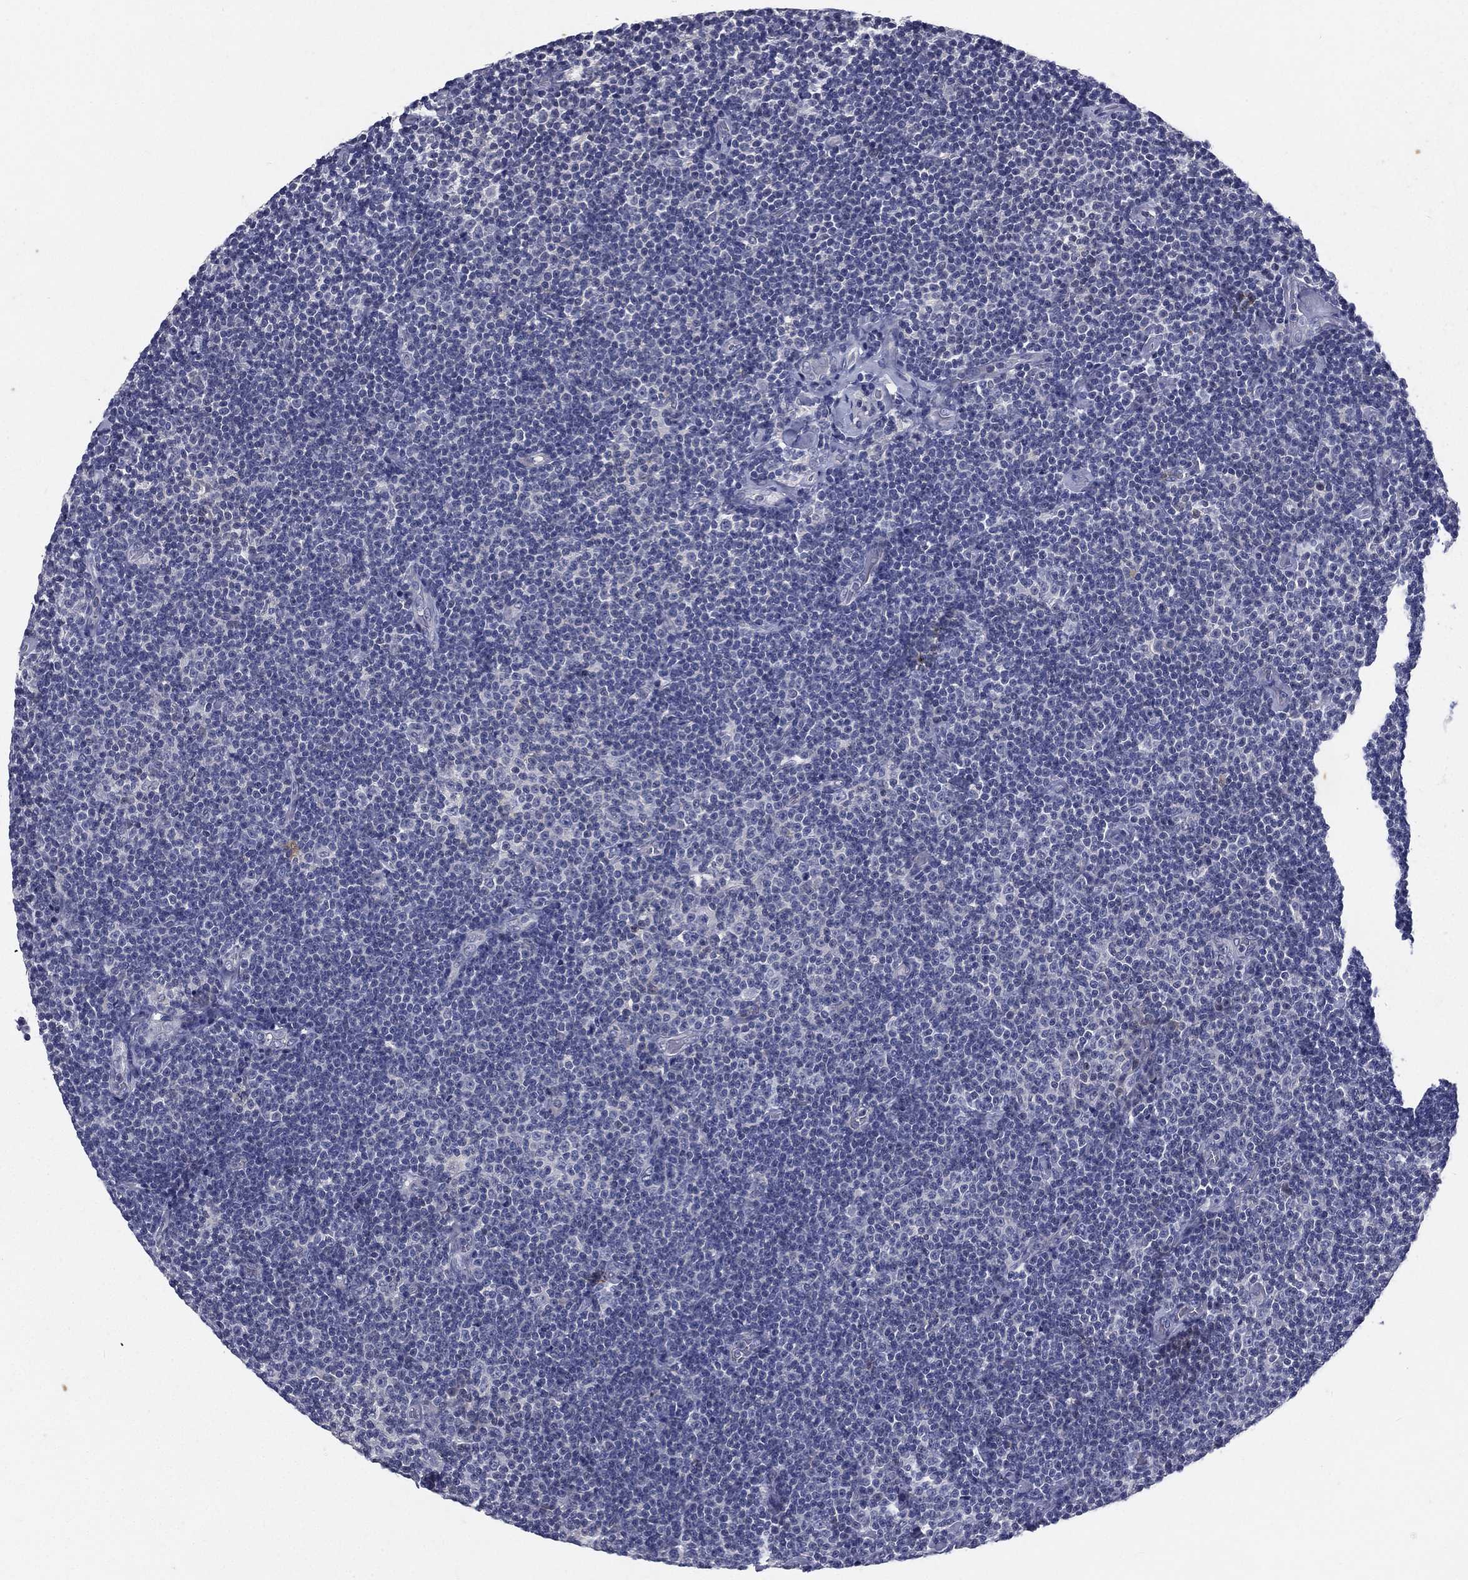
{"staining": {"intensity": "negative", "quantity": "none", "location": "none"}, "tissue": "lymphoma", "cell_type": "Tumor cells", "image_type": "cancer", "snomed": [{"axis": "morphology", "description": "Malignant lymphoma, non-Hodgkin's type, Low grade"}, {"axis": "topography", "description": "Lymph node"}], "caption": "Low-grade malignant lymphoma, non-Hodgkin's type stained for a protein using IHC exhibits no positivity tumor cells.", "gene": "IFT27", "patient": {"sex": "male", "age": 81}}